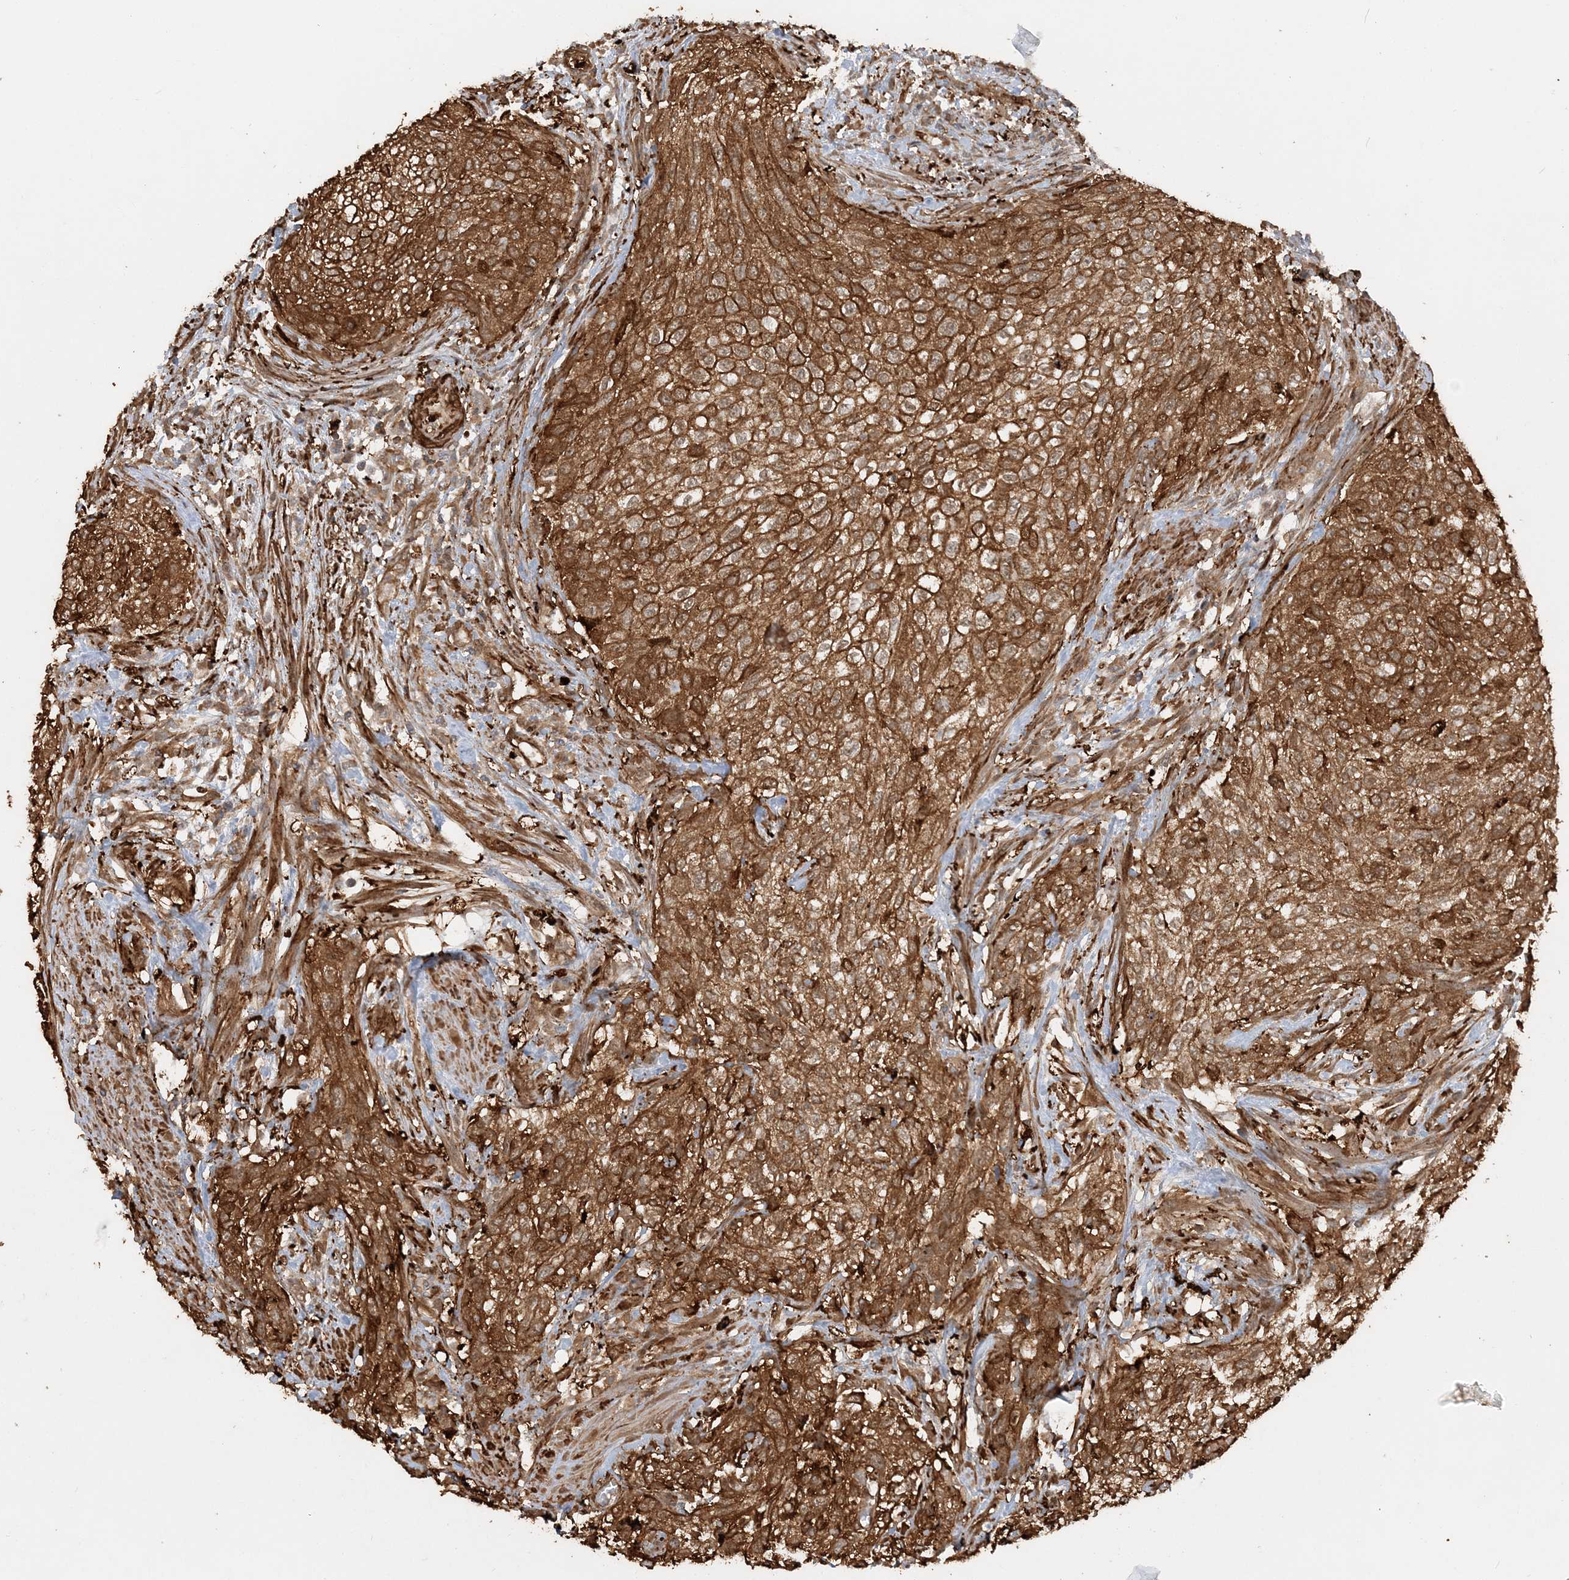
{"staining": {"intensity": "strong", "quantity": ">75%", "location": "cytoplasmic/membranous"}, "tissue": "urothelial cancer", "cell_type": "Tumor cells", "image_type": "cancer", "snomed": [{"axis": "morphology", "description": "Urothelial carcinoma, High grade"}, {"axis": "topography", "description": "Urinary bladder"}], "caption": "High-grade urothelial carcinoma was stained to show a protein in brown. There is high levels of strong cytoplasmic/membranous staining in about >75% of tumor cells. The protein is stained brown, and the nuclei are stained in blue (DAB IHC with brightfield microscopy, high magnification).", "gene": "DSTN", "patient": {"sex": "male", "age": 35}}